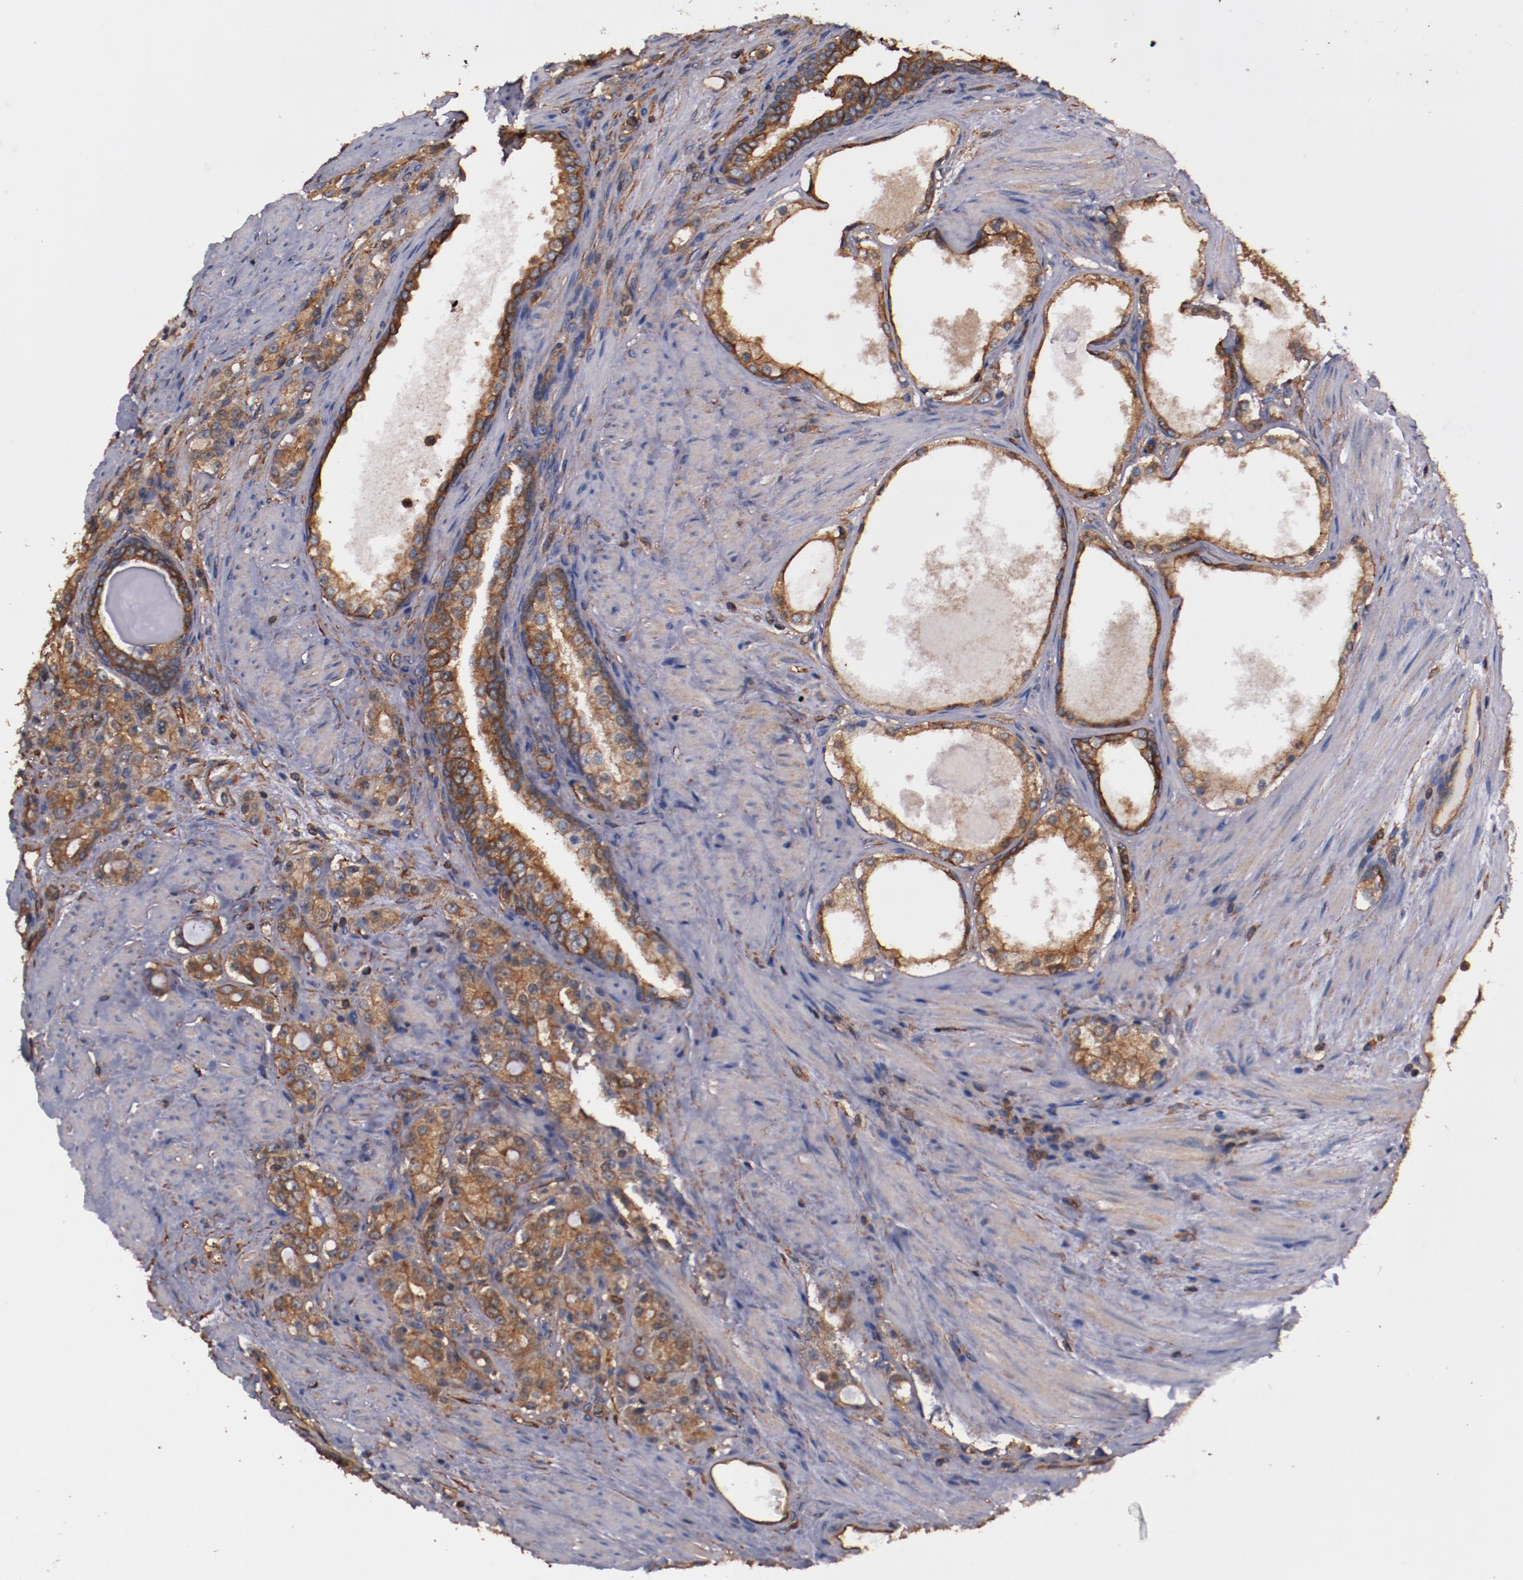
{"staining": {"intensity": "strong", "quantity": ">75%", "location": "cytoplasmic/membranous"}, "tissue": "prostate cancer", "cell_type": "Tumor cells", "image_type": "cancer", "snomed": [{"axis": "morphology", "description": "Adenocarcinoma, Medium grade"}, {"axis": "topography", "description": "Prostate"}], "caption": "Protein analysis of adenocarcinoma (medium-grade) (prostate) tissue shows strong cytoplasmic/membranous staining in approximately >75% of tumor cells.", "gene": "TMOD3", "patient": {"sex": "male", "age": 72}}